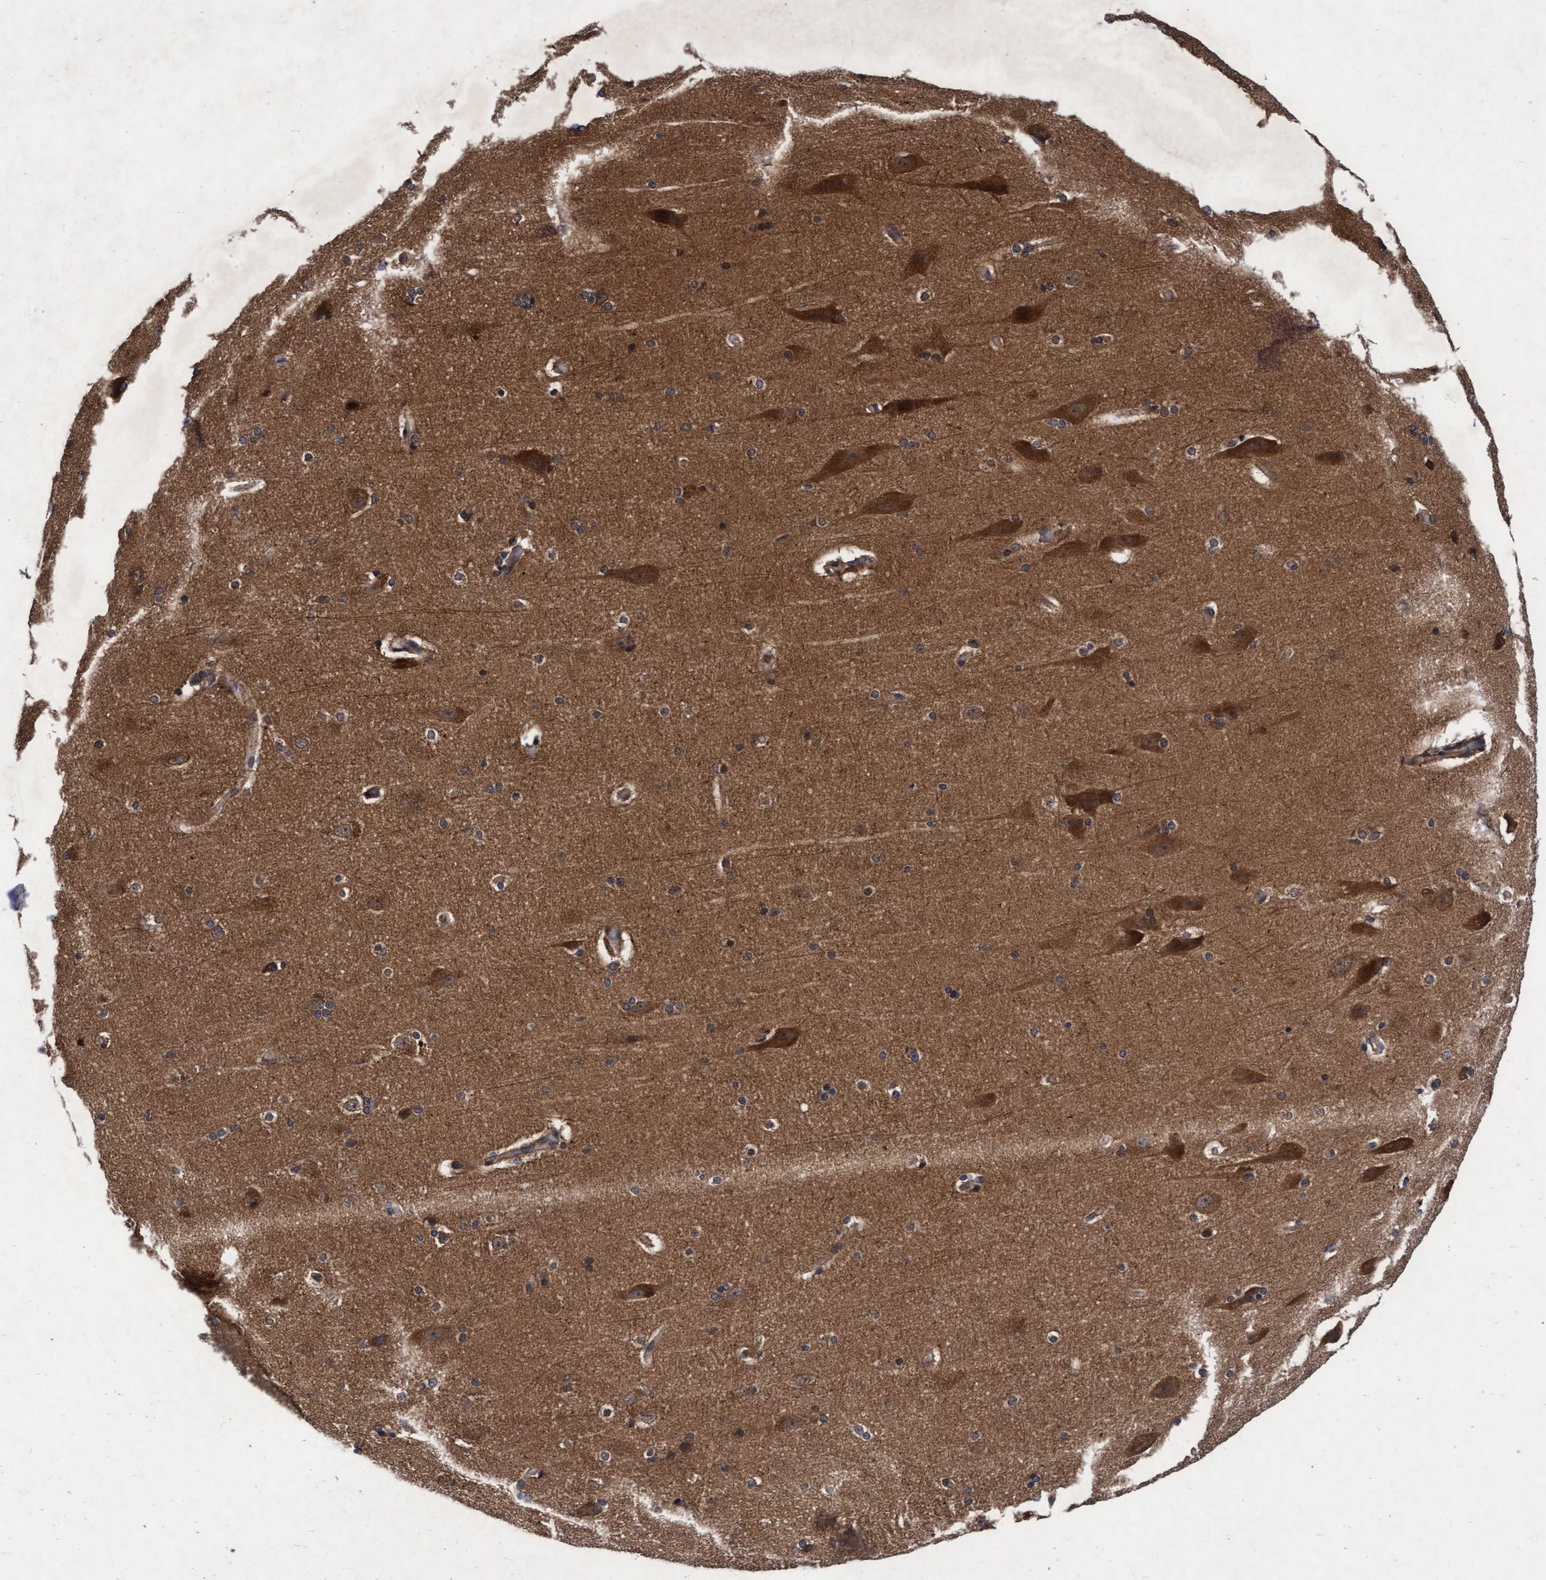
{"staining": {"intensity": "weak", "quantity": ">75%", "location": "cytoplasmic/membranous"}, "tissue": "cerebral cortex", "cell_type": "Endothelial cells", "image_type": "normal", "snomed": [{"axis": "morphology", "description": "Normal tissue, NOS"}, {"axis": "topography", "description": "Cerebral cortex"}, {"axis": "topography", "description": "Hippocampus"}], "caption": "Immunohistochemical staining of normal human cerebral cortex reveals >75% levels of weak cytoplasmic/membranous protein staining in about >75% of endothelial cells. The staining was performed using DAB (3,3'-diaminobenzidine) to visualize the protein expression in brown, while the nuclei were stained in blue with hematoxylin (Magnification: 20x).", "gene": "EFCAB13", "patient": {"sex": "female", "age": 19}}